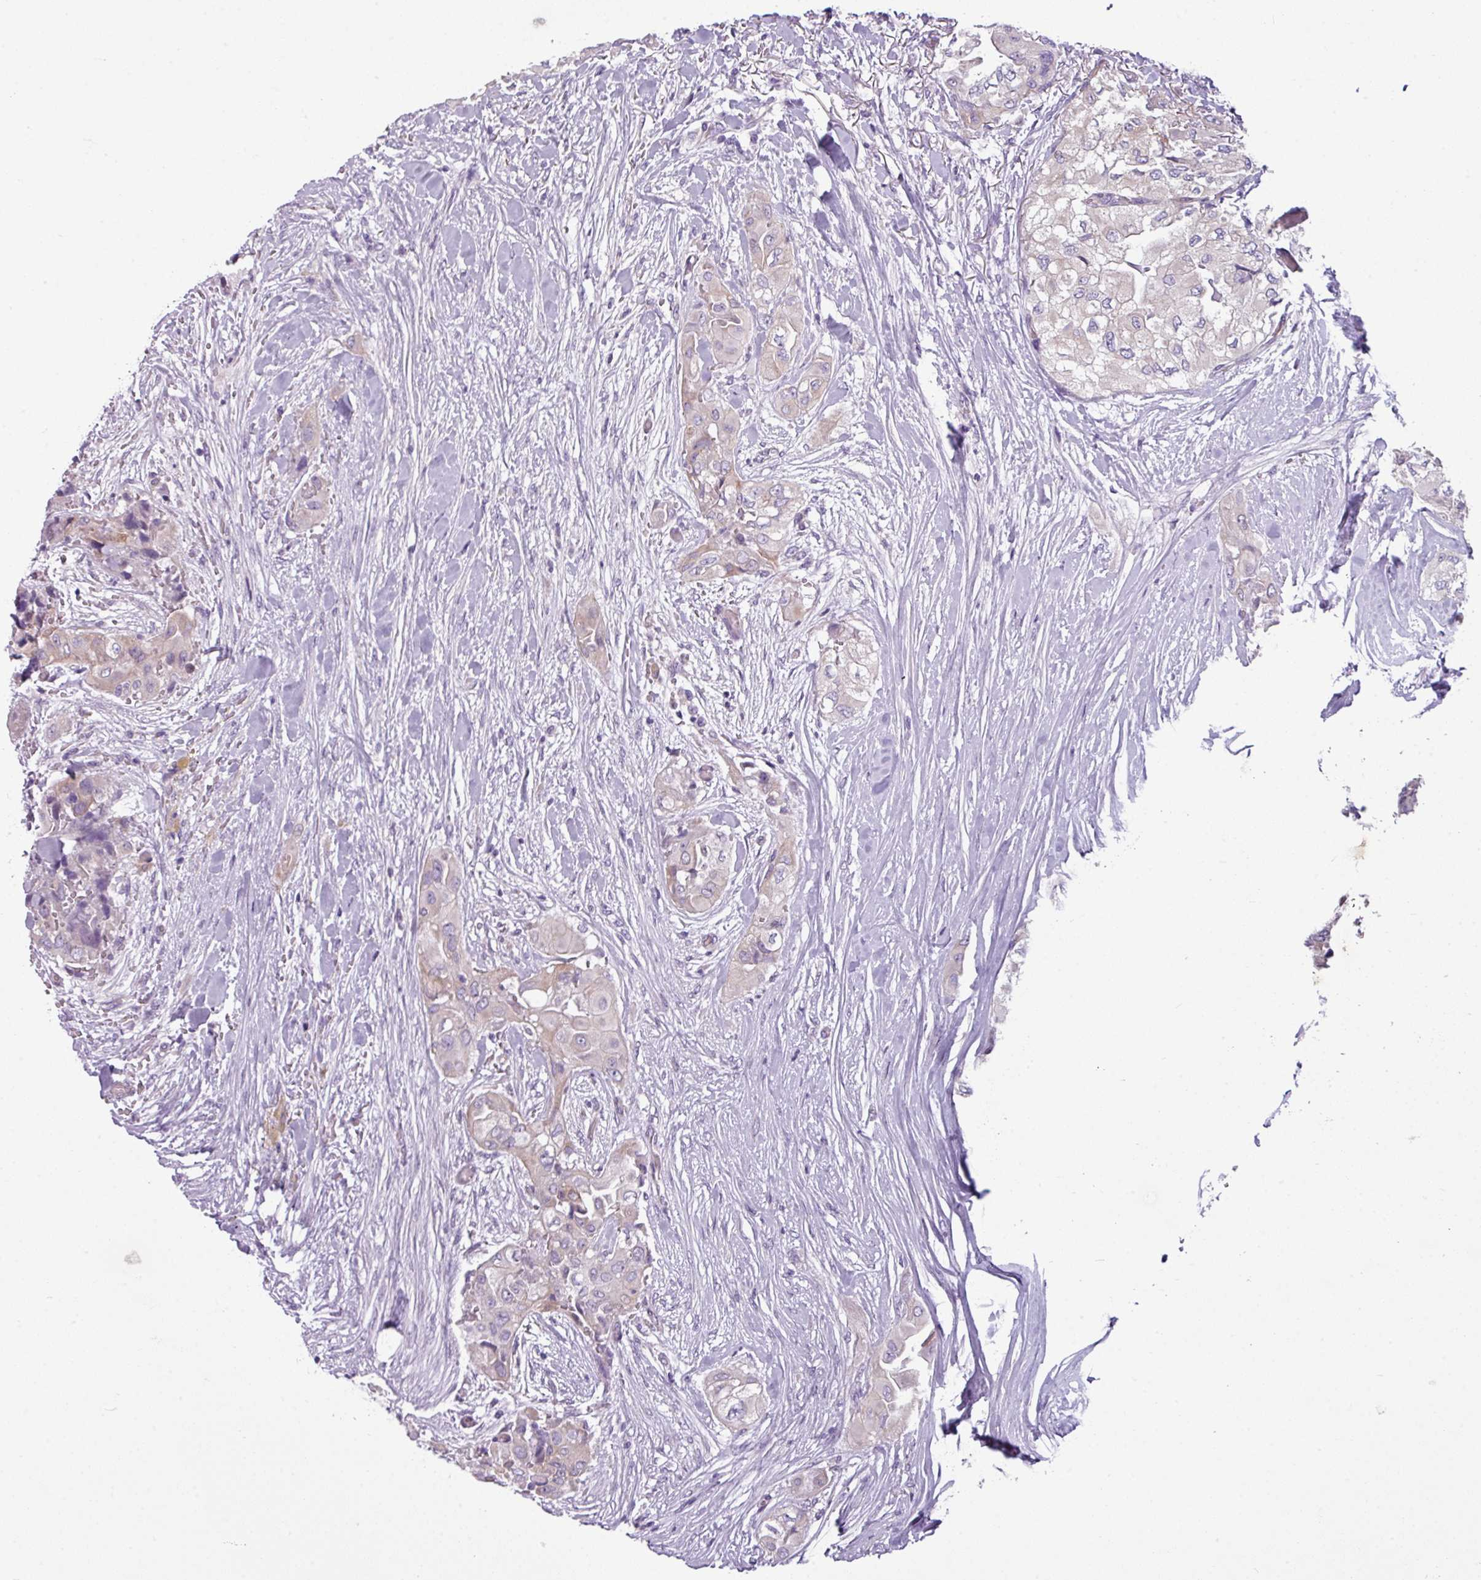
{"staining": {"intensity": "weak", "quantity": "25%-75%", "location": "cytoplasmic/membranous"}, "tissue": "thyroid cancer", "cell_type": "Tumor cells", "image_type": "cancer", "snomed": [{"axis": "morphology", "description": "Papillary adenocarcinoma, NOS"}, {"axis": "topography", "description": "Thyroid gland"}], "caption": "IHC staining of thyroid papillary adenocarcinoma, which displays low levels of weak cytoplasmic/membranous expression in about 25%-75% of tumor cells indicating weak cytoplasmic/membranous protein positivity. The staining was performed using DAB (brown) for protein detection and nuclei were counterstained in hematoxylin (blue).", "gene": "TOR1AIP2", "patient": {"sex": "female", "age": 59}}